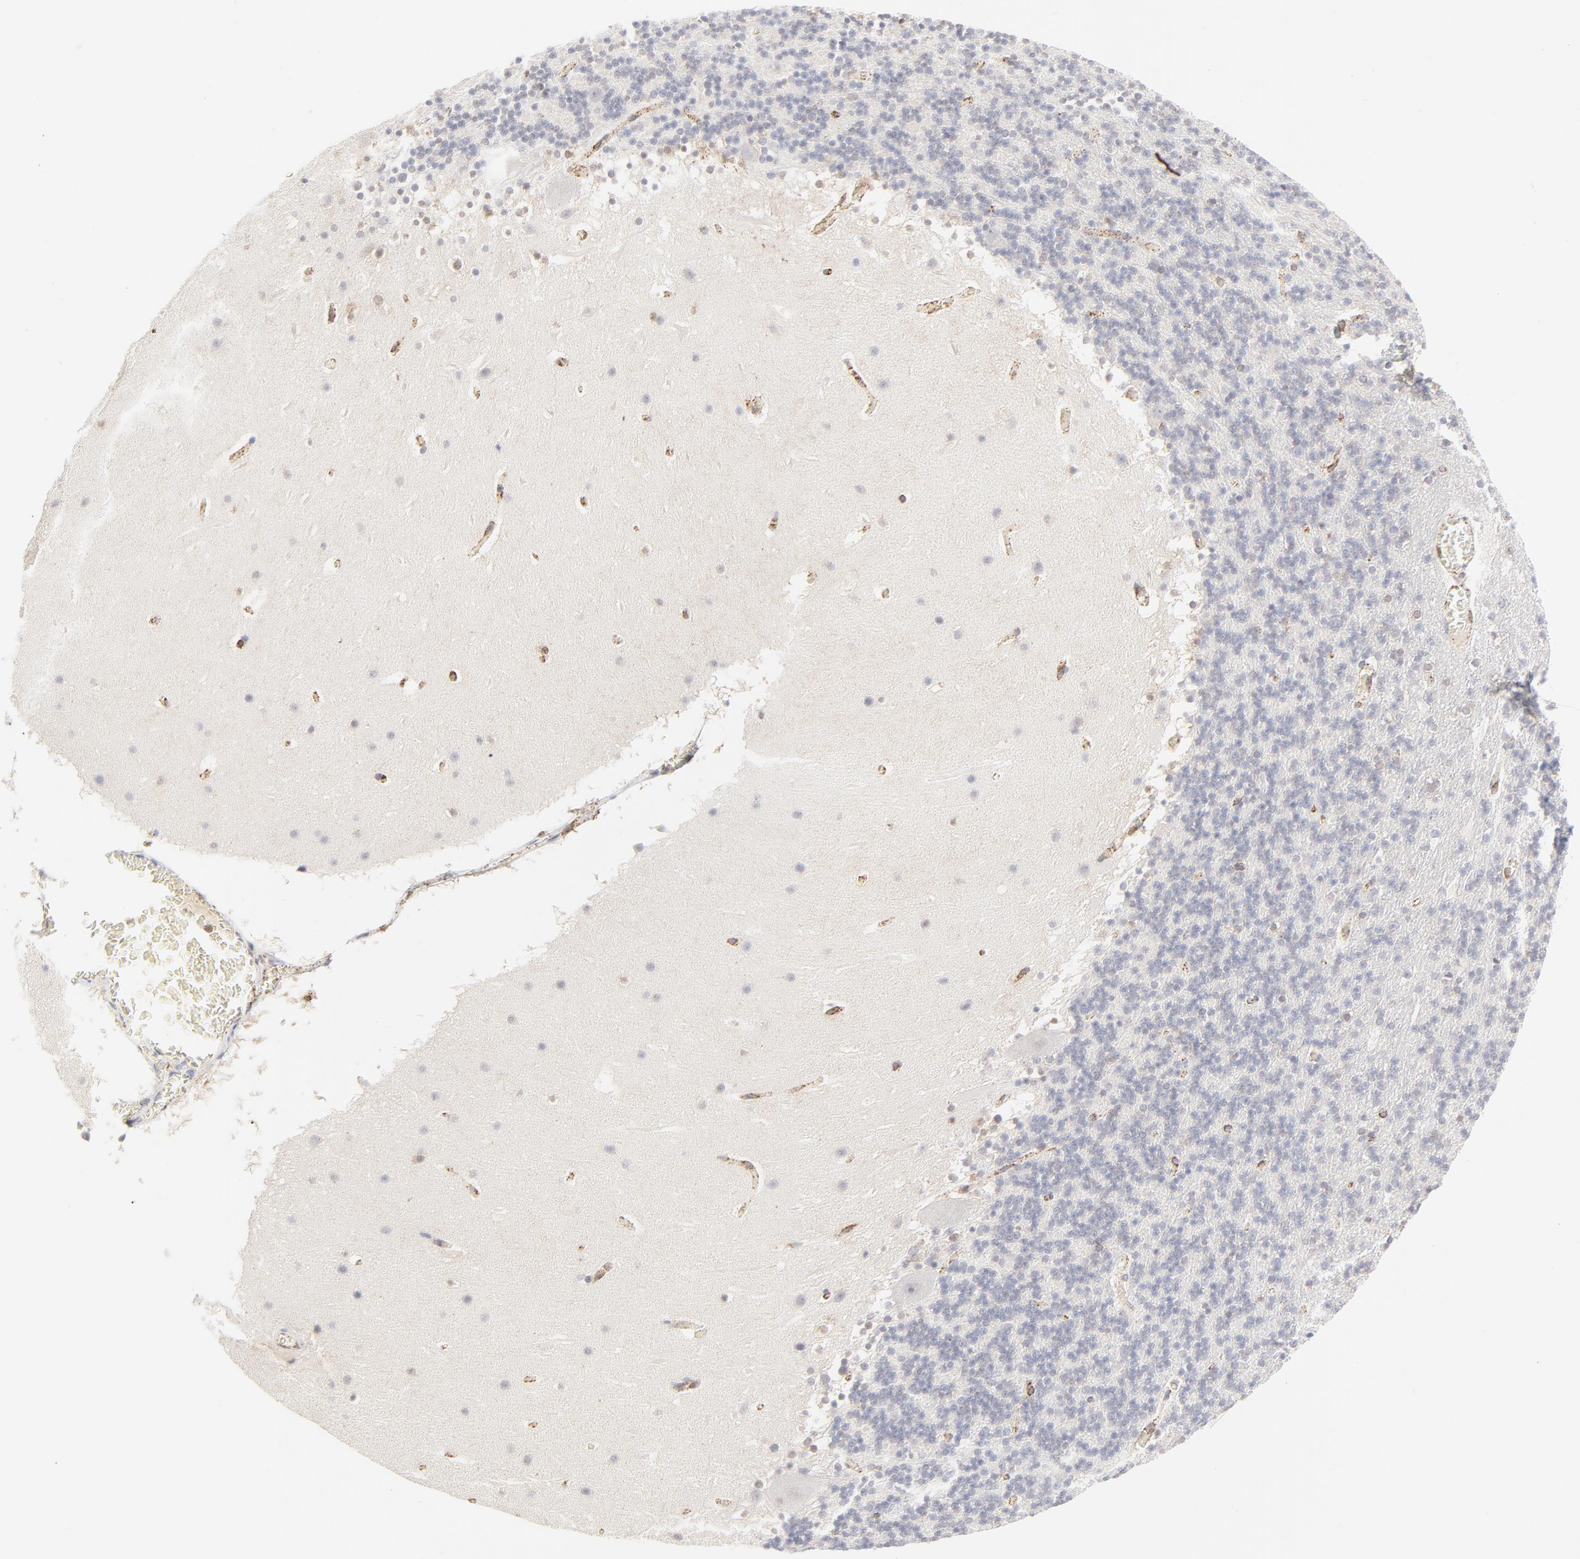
{"staining": {"intensity": "negative", "quantity": "none", "location": "none"}, "tissue": "cerebellum", "cell_type": "Cells in granular layer", "image_type": "normal", "snomed": [{"axis": "morphology", "description": "Normal tissue, NOS"}, {"axis": "topography", "description": "Cerebellum"}], "caption": "A high-resolution micrograph shows immunohistochemistry (IHC) staining of benign cerebellum, which reveals no significant expression in cells in granular layer.", "gene": "CDK6", "patient": {"sex": "male", "age": 45}}